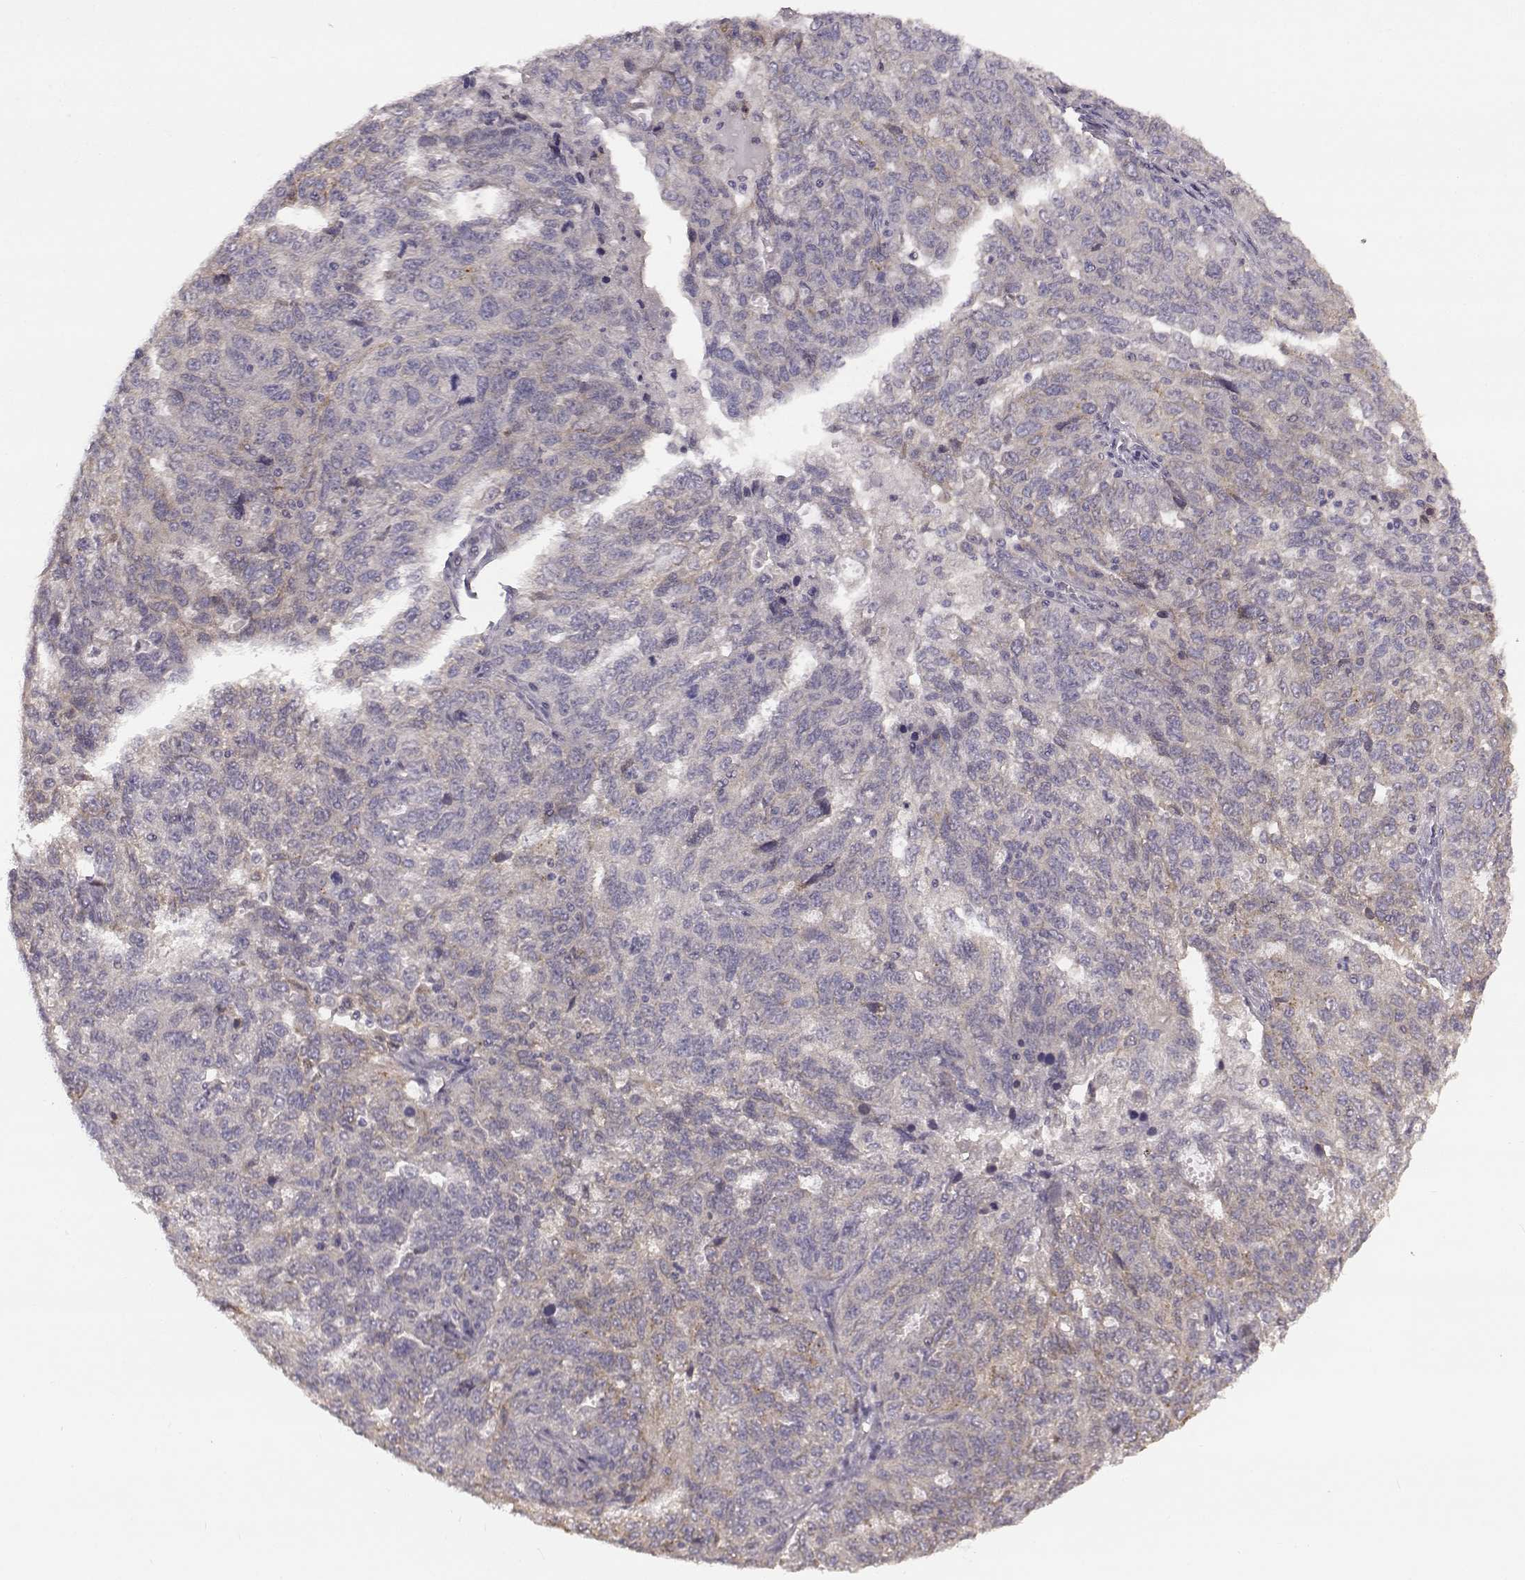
{"staining": {"intensity": "negative", "quantity": "none", "location": "none"}, "tissue": "ovarian cancer", "cell_type": "Tumor cells", "image_type": "cancer", "snomed": [{"axis": "morphology", "description": "Cystadenocarcinoma, serous, NOS"}, {"axis": "topography", "description": "Ovary"}], "caption": "Ovarian cancer was stained to show a protein in brown. There is no significant staining in tumor cells.", "gene": "SPAG17", "patient": {"sex": "female", "age": 71}}